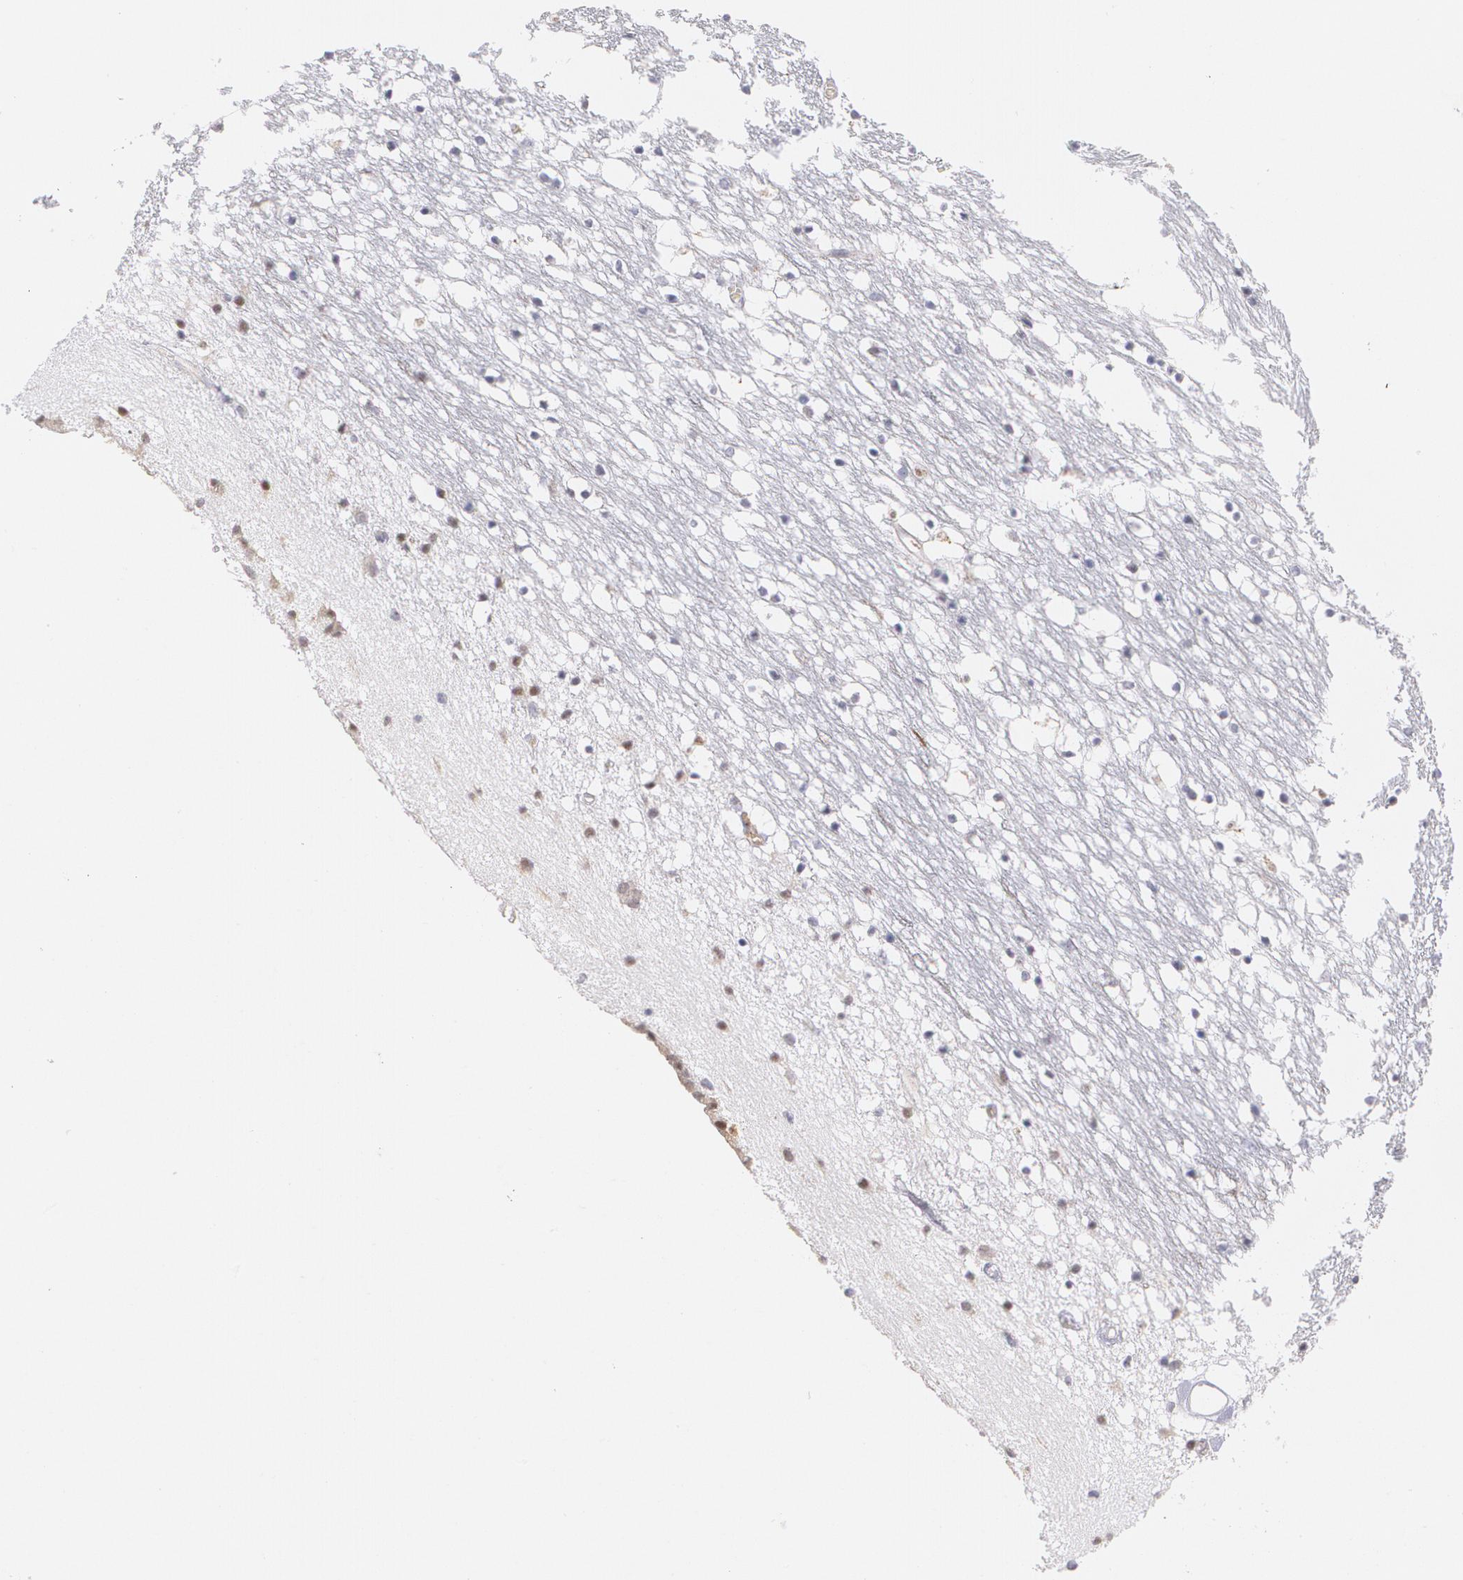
{"staining": {"intensity": "negative", "quantity": "none", "location": "none"}, "tissue": "caudate", "cell_type": "Glial cells", "image_type": "normal", "snomed": [{"axis": "morphology", "description": "Normal tissue, NOS"}, {"axis": "topography", "description": "Lateral ventricle wall"}], "caption": "Protein analysis of unremarkable caudate reveals no significant positivity in glial cells.", "gene": "AMBP", "patient": {"sex": "male", "age": 45}}